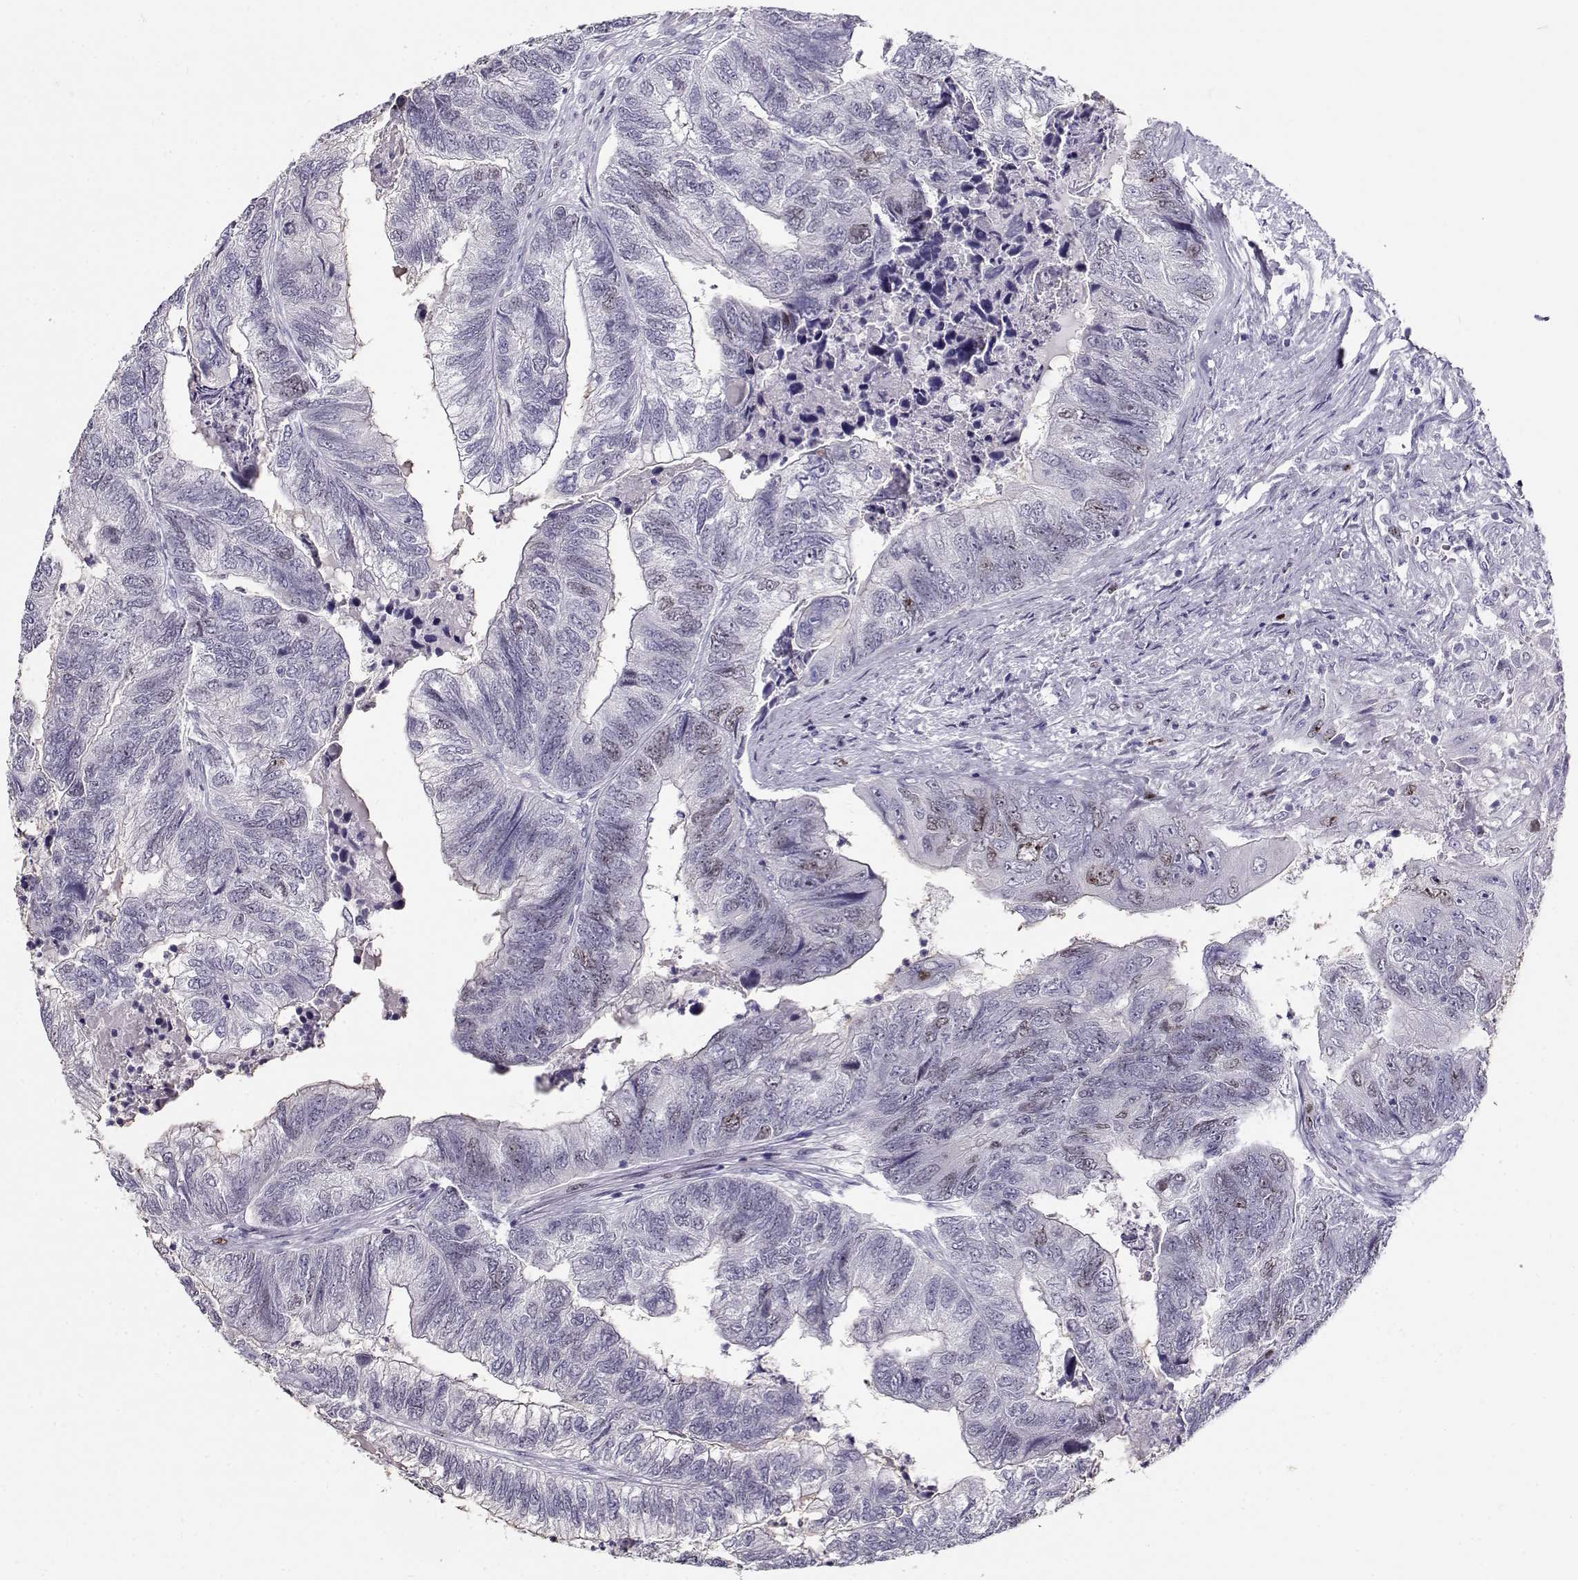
{"staining": {"intensity": "weak", "quantity": "<25%", "location": "nuclear"}, "tissue": "colorectal cancer", "cell_type": "Tumor cells", "image_type": "cancer", "snomed": [{"axis": "morphology", "description": "Adenocarcinoma, NOS"}, {"axis": "topography", "description": "Colon"}], "caption": "This is an immunohistochemistry photomicrograph of human colorectal adenocarcinoma. There is no positivity in tumor cells.", "gene": "NPW", "patient": {"sex": "female", "age": 67}}